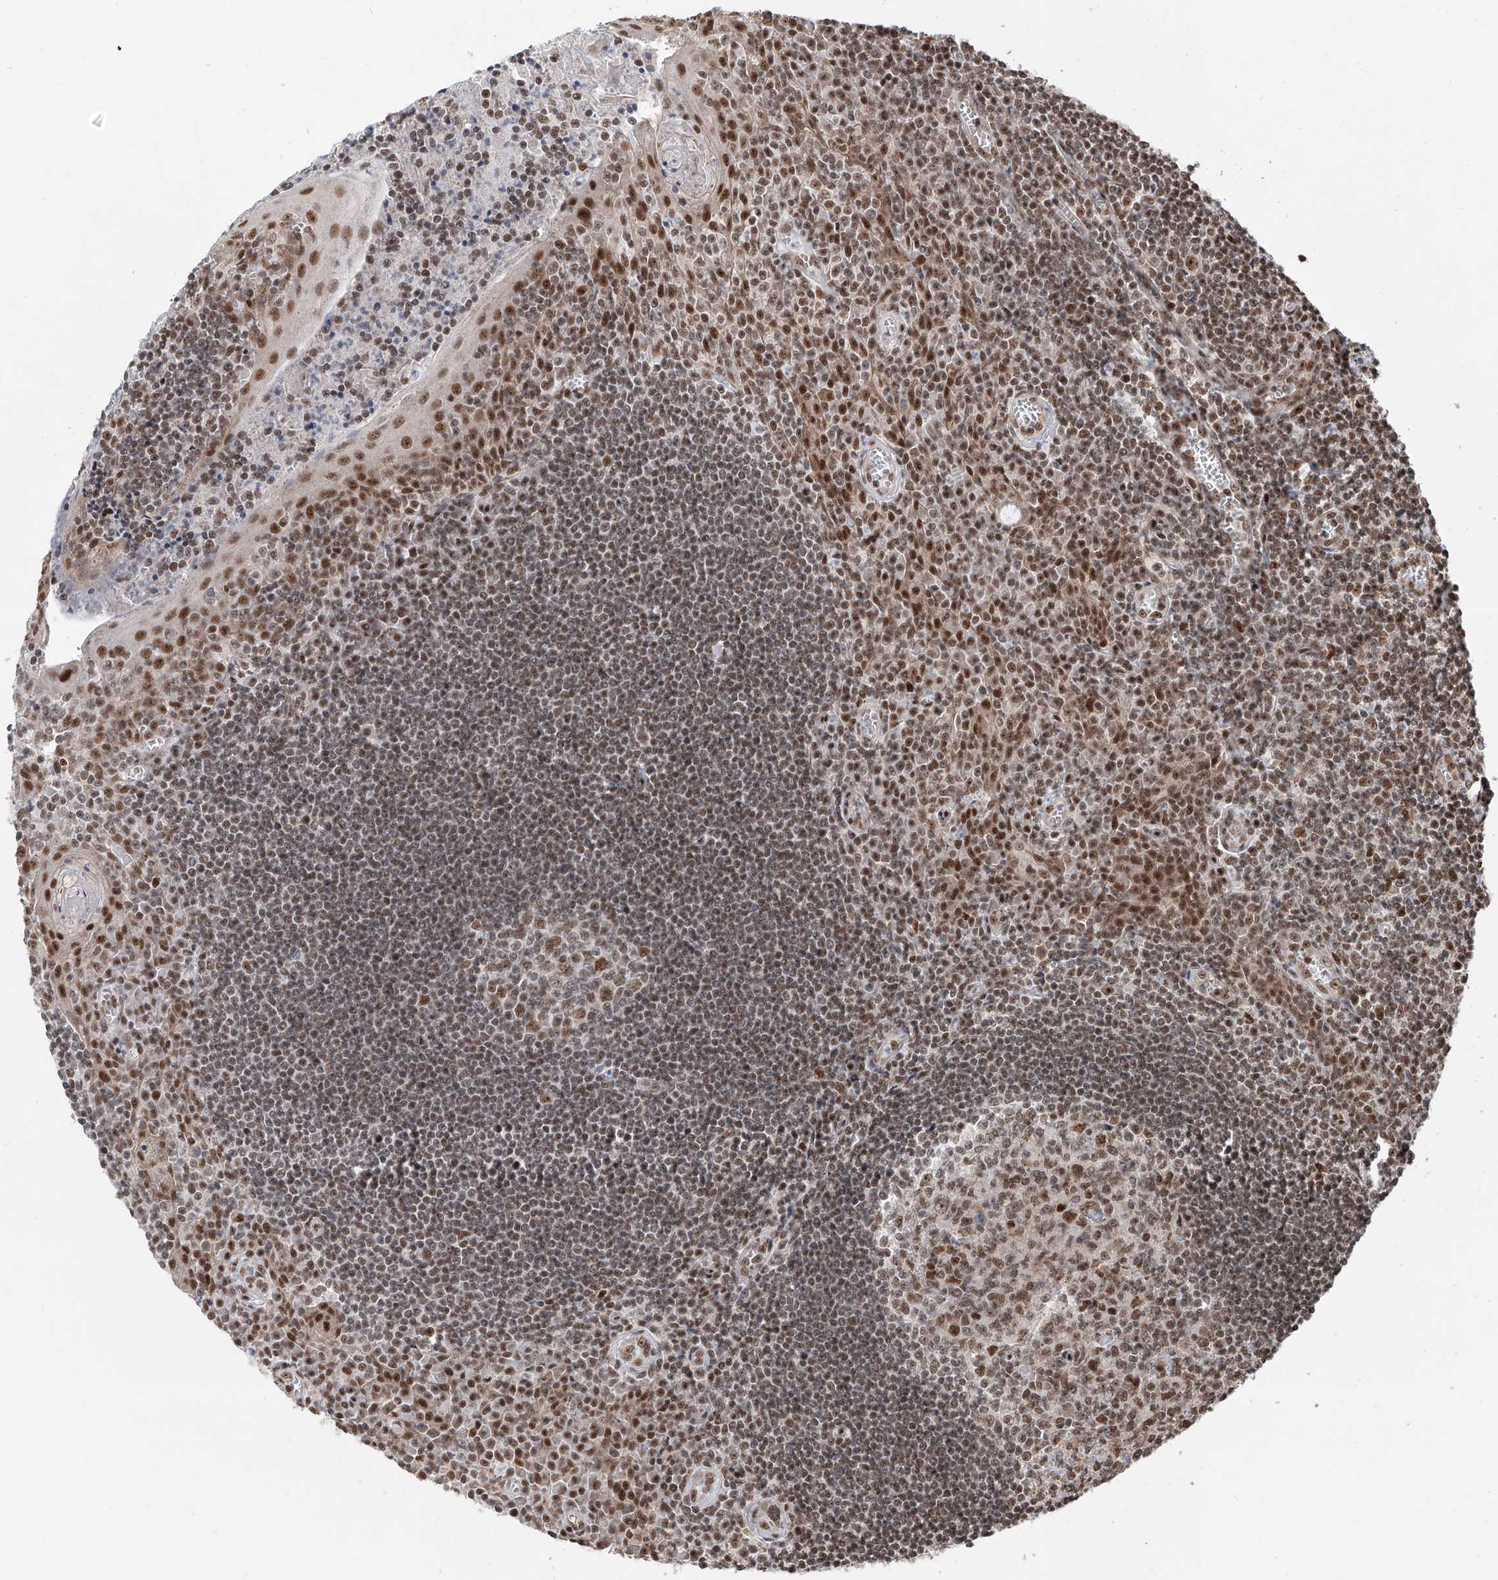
{"staining": {"intensity": "moderate", "quantity": "25%-75%", "location": "nuclear"}, "tissue": "tonsil", "cell_type": "Germinal center cells", "image_type": "normal", "snomed": [{"axis": "morphology", "description": "Normal tissue, NOS"}, {"axis": "topography", "description": "Tonsil"}], "caption": "Unremarkable tonsil reveals moderate nuclear expression in approximately 25%-75% of germinal center cells, visualized by immunohistochemistry. The protein of interest is stained brown, and the nuclei are stained in blue (DAB (3,3'-diaminobenzidine) IHC with brightfield microscopy, high magnification).", "gene": "SDE2", "patient": {"sex": "male", "age": 27}}